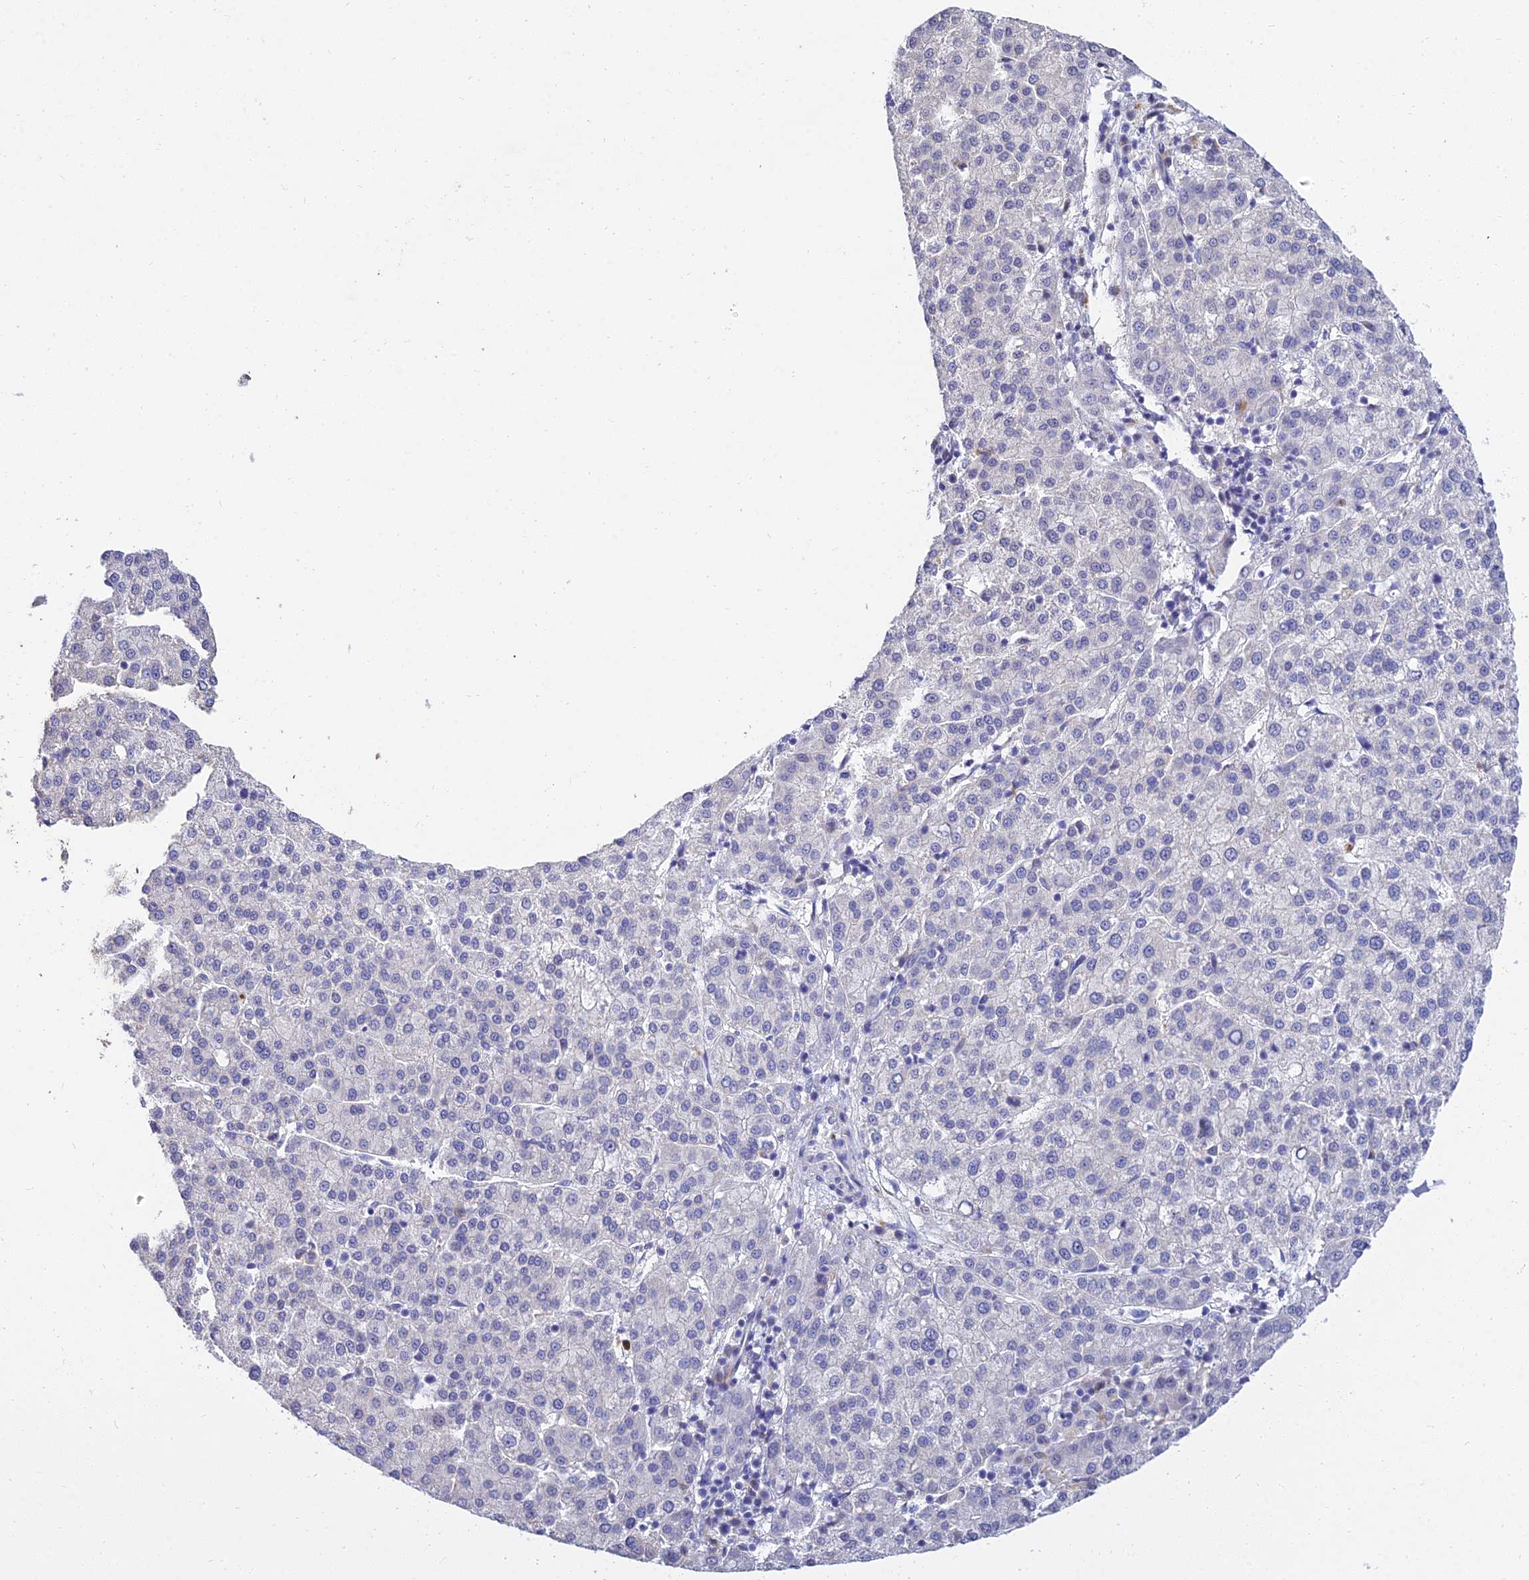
{"staining": {"intensity": "negative", "quantity": "none", "location": "none"}, "tissue": "liver cancer", "cell_type": "Tumor cells", "image_type": "cancer", "snomed": [{"axis": "morphology", "description": "Carcinoma, Hepatocellular, NOS"}, {"axis": "topography", "description": "Liver"}], "caption": "This is a micrograph of immunohistochemistry (IHC) staining of liver cancer (hepatocellular carcinoma), which shows no positivity in tumor cells. (DAB IHC, high magnification).", "gene": "VWC2L", "patient": {"sex": "female", "age": 58}}